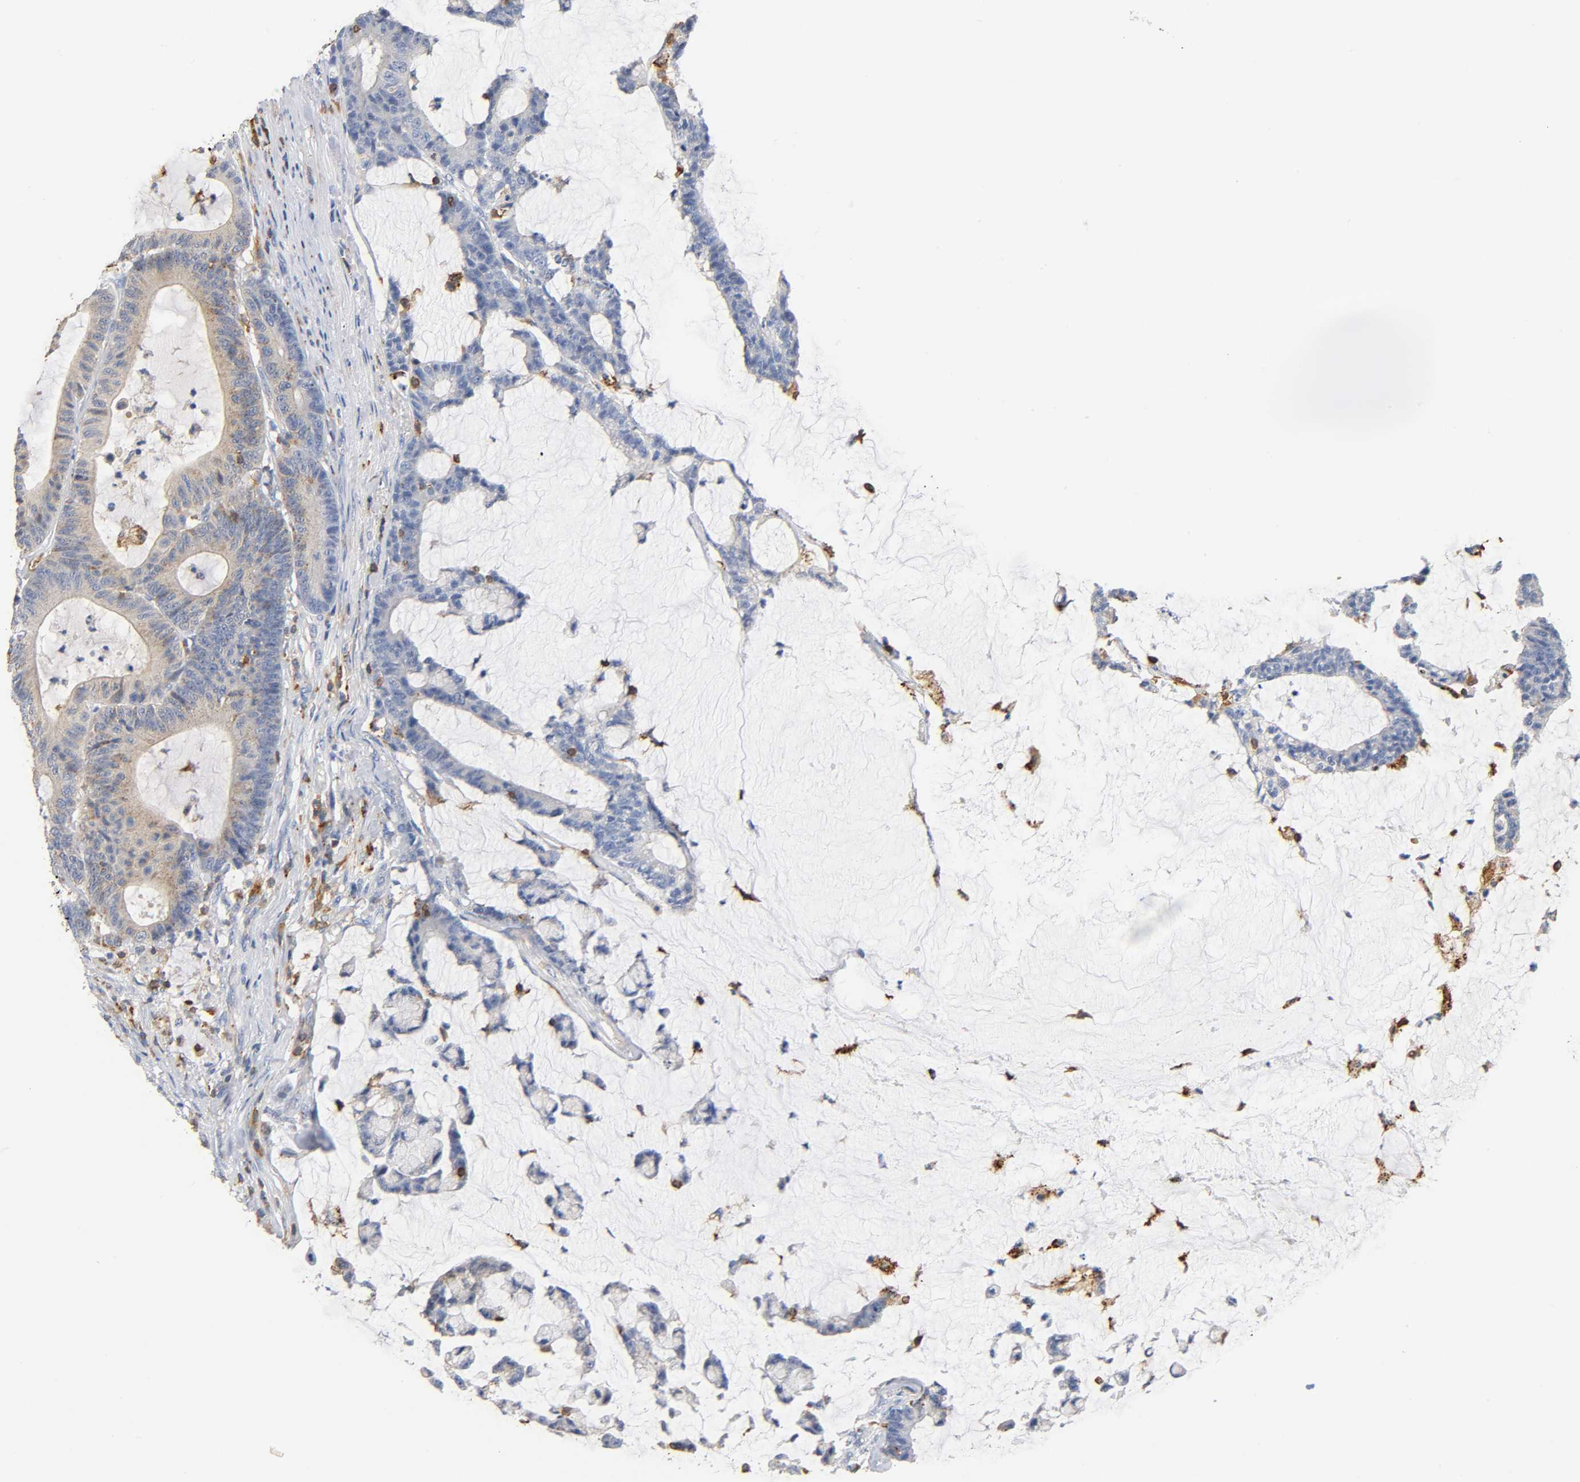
{"staining": {"intensity": "weak", "quantity": ">75%", "location": "cytoplasmic/membranous"}, "tissue": "colorectal cancer", "cell_type": "Tumor cells", "image_type": "cancer", "snomed": [{"axis": "morphology", "description": "Adenocarcinoma, NOS"}, {"axis": "topography", "description": "Colon"}], "caption": "This photomicrograph reveals immunohistochemistry (IHC) staining of human colorectal cancer (adenocarcinoma), with low weak cytoplasmic/membranous expression in approximately >75% of tumor cells.", "gene": "UCKL1", "patient": {"sex": "female", "age": 84}}